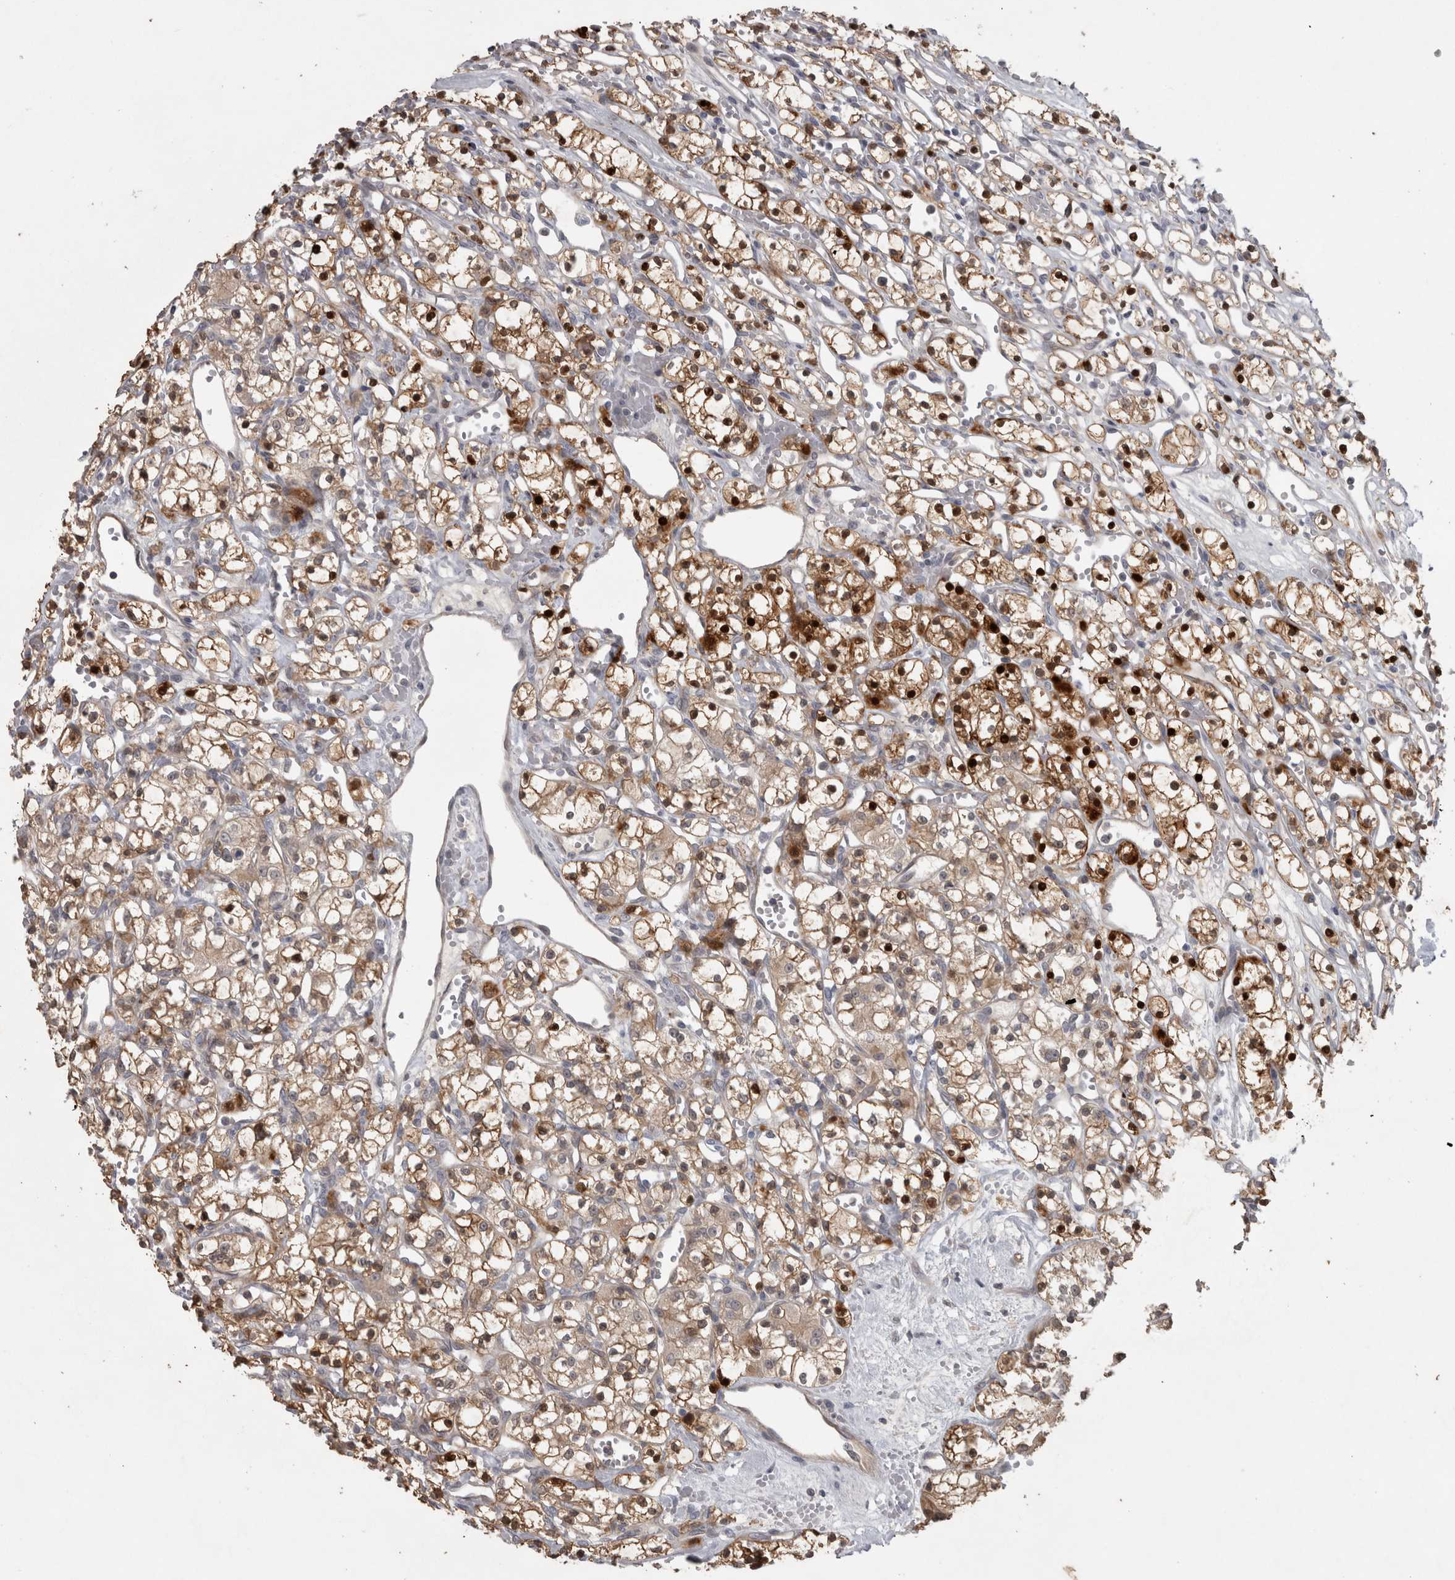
{"staining": {"intensity": "strong", "quantity": "25%-75%", "location": "cytoplasmic/membranous,nuclear"}, "tissue": "renal cancer", "cell_type": "Tumor cells", "image_type": "cancer", "snomed": [{"axis": "morphology", "description": "Adenocarcinoma, NOS"}, {"axis": "topography", "description": "Kidney"}], "caption": "Immunohistochemistry staining of renal adenocarcinoma, which shows high levels of strong cytoplasmic/membranous and nuclear expression in approximately 25%-75% of tumor cells indicating strong cytoplasmic/membranous and nuclear protein positivity. The staining was performed using DAB (brown) for protein detection and nuclei were counterstained in hematoxylin (blue).", "gene": "SLCO5A1", "patient": {"sex": "female", "age": 59}}